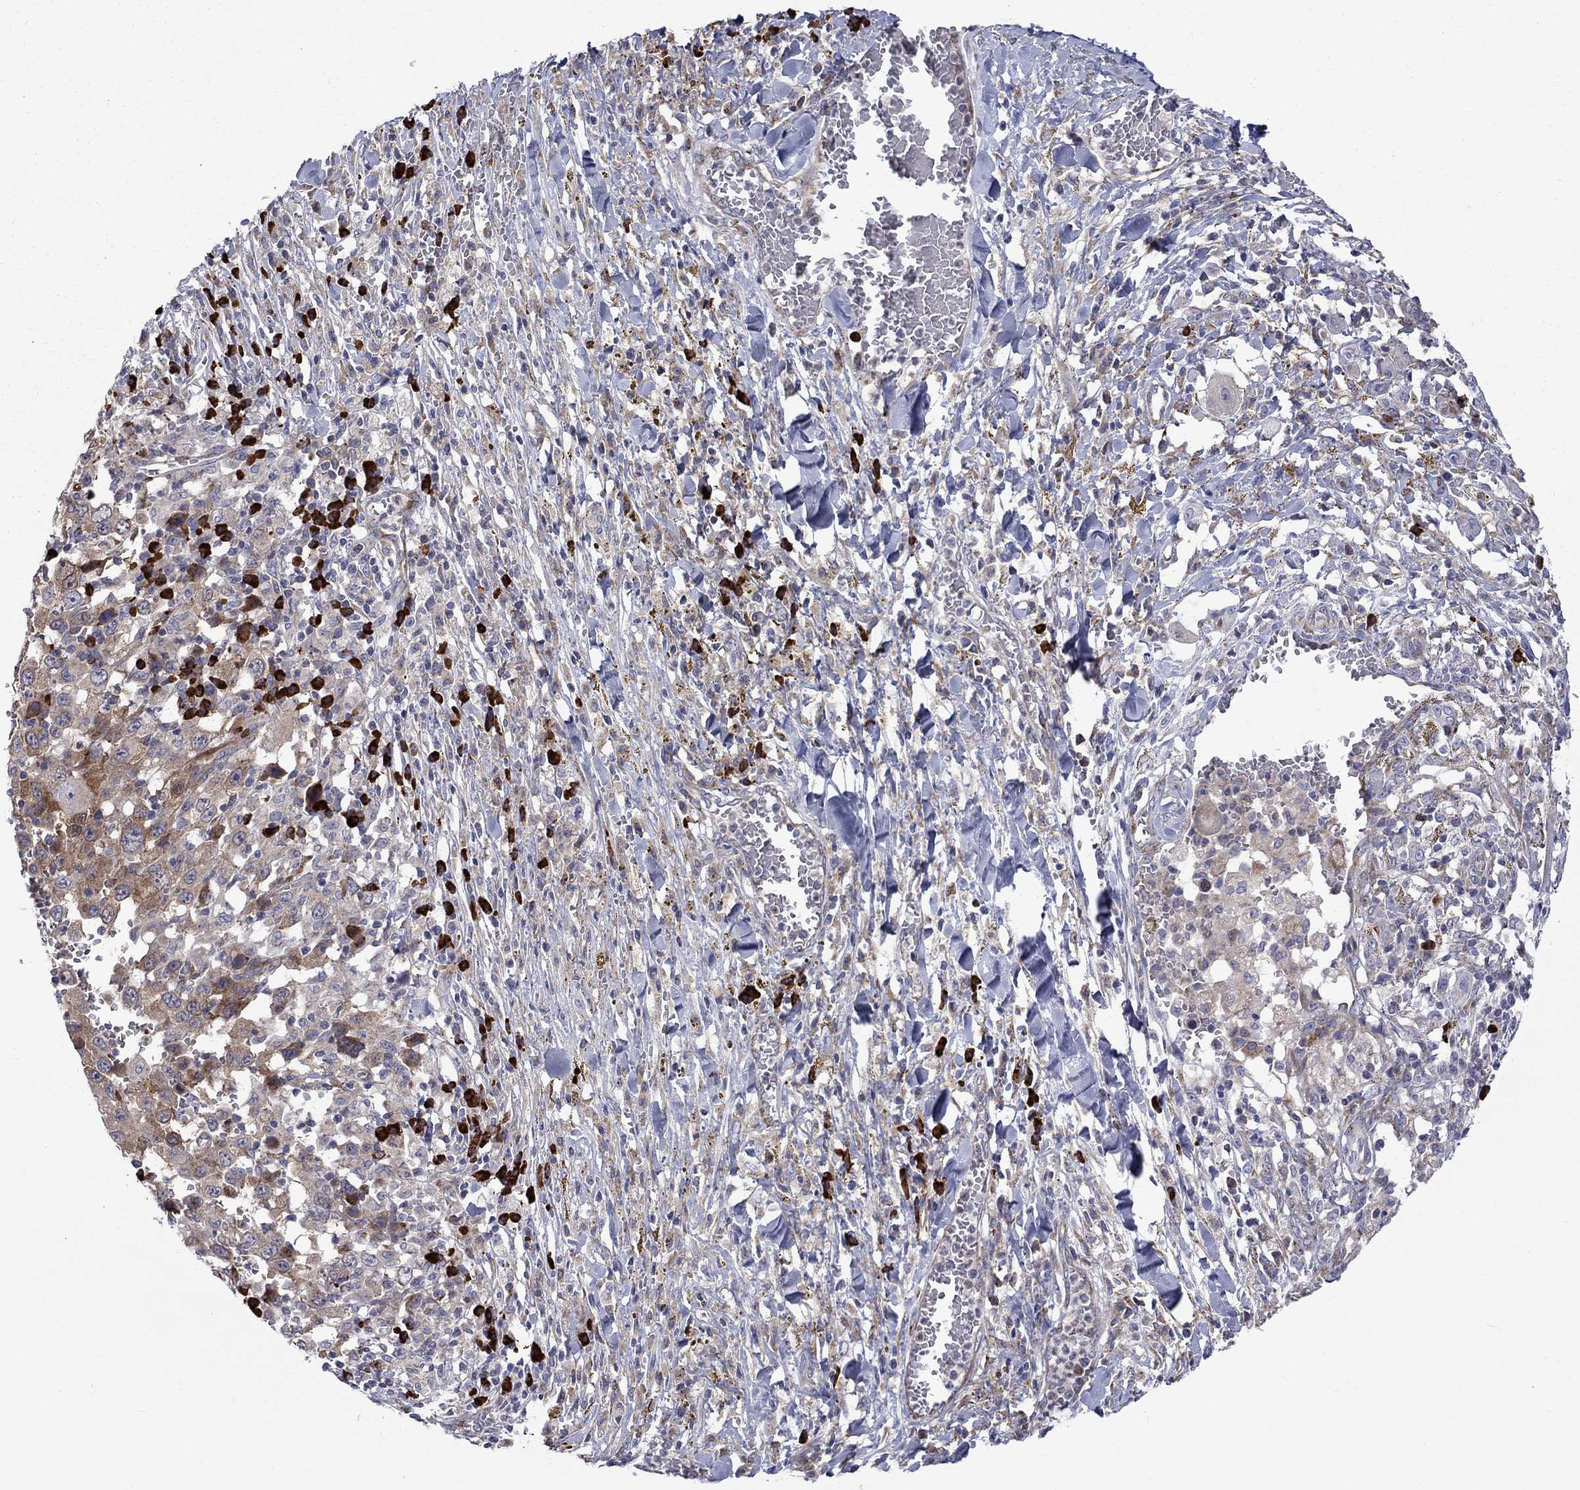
{"staining": {"intensity": "moderate", "quantity": "25%-75%", "location": "cytoplasmic/membranous"}, "tissue": "melanoma", "cell_type": "Tumor cells", "image_type": "cancer", "snomed": [{"axis": "morphology", "description": "Malignant melanoma, NOS"}, {"axis": "topography", "description": "Skin"}], "caption": "Immunohistochemical staining of human malignant melanoma reveals medium levels of moderate cytoplasmic/membranous positivity in approximately 25%-75% of tumor cells.", "gene": "ASNS", "patient": {"sex": "female", "age": 91}}